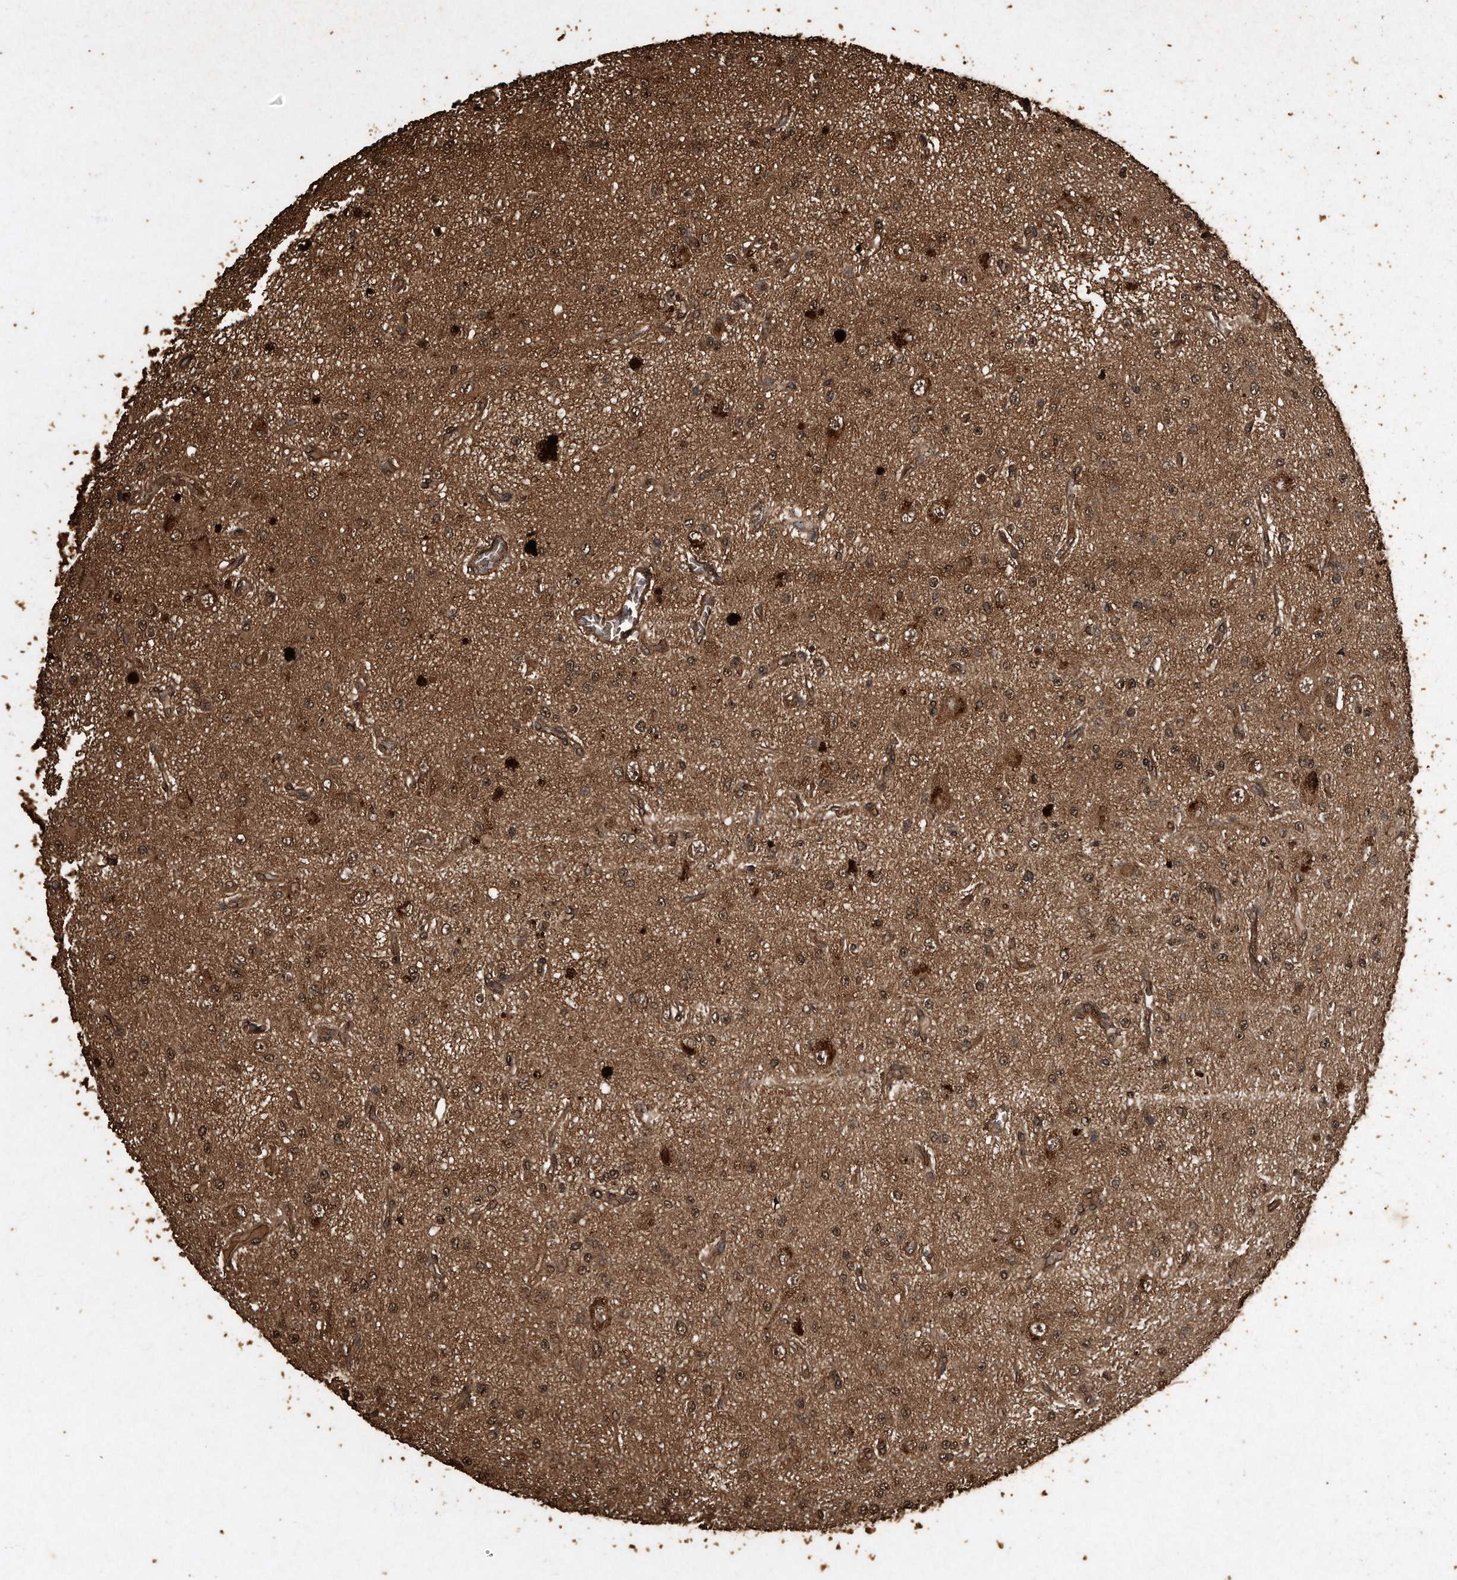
{"staining": {"intensity": "moderate", "quantity": ">75%", "location": "cytoplasmic/membranous,nuclear"}, "tissue": "glioma", "cell_type": "Tumor cells", "image_type": "cancer", "snomed": [{"axis": "morphology", "description": "Glioma, malignant, Low grade"}, {"axis": "topography", "description": "Brain"}], "caption": "Glioma stained with a brown dye exhibits moderate cytoplasmic/membranous and nuclear positive staining in approximately >75% of tumor cells.", "gene": "CFLAR", "patient": {"sex": "male", "age": 38}}